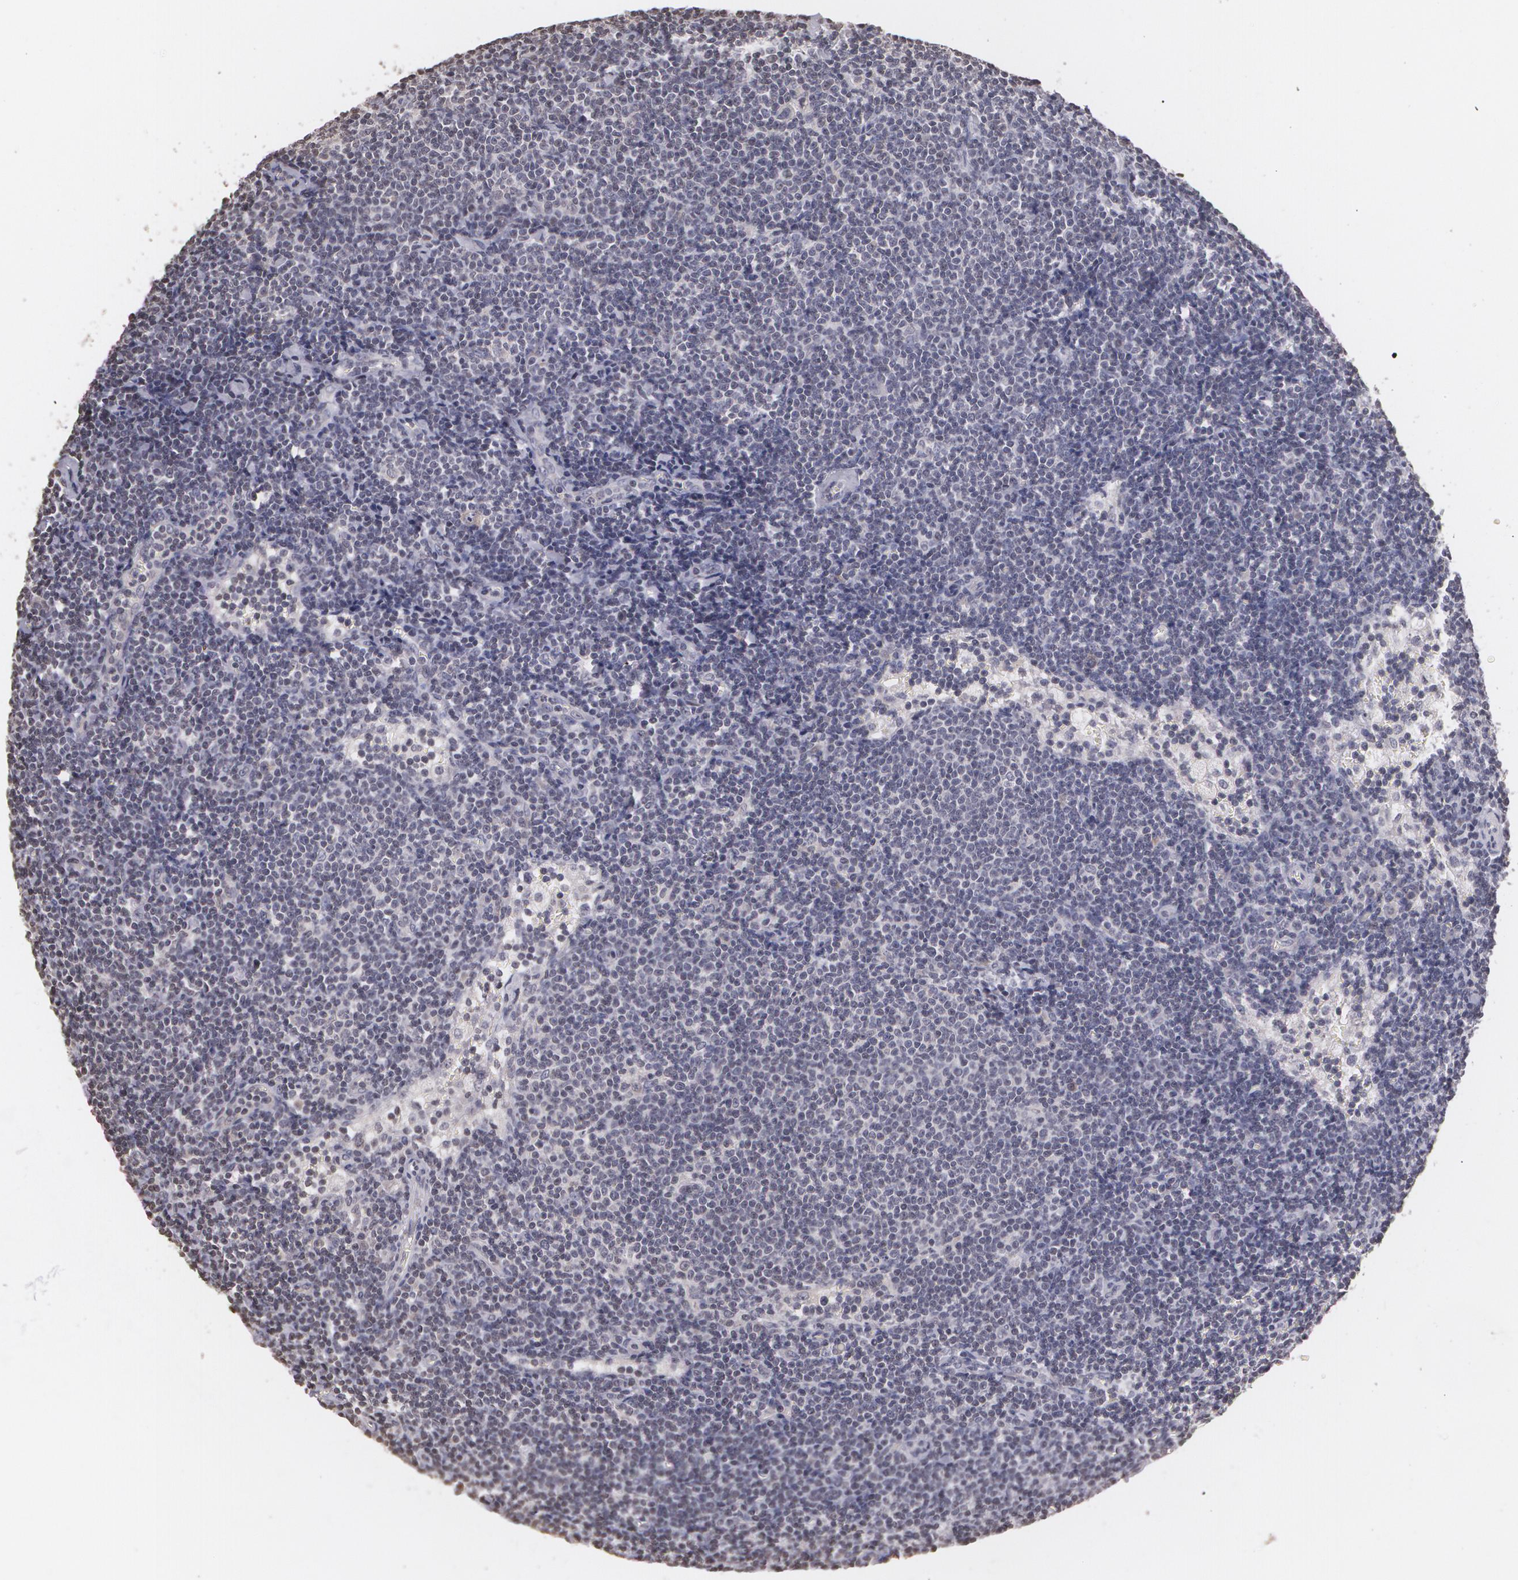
{"staining": {"intensity": "negative", "quantity": "none", "location": "none"}, "tissue": "lymphoma", "cell_type": "Tumor cells", "image_type": "cancer", "snomed": [{"axis": "morphology", "description": "Malignant lymphoma, non-Hodgkin's type, Low grade"}, {"axis": "topography", "description": "Lymph node"}], "caption": "This photomicrograph is of low-grade malignant lymphoma, non-Hodgkin's type stained with immunohistochemistry to label a protein in brown with the nuclei are counter-stained blue. There is no staining in tumor cells.", "gene": "THRB", "patient": {"sex": "male", "age": 65}}